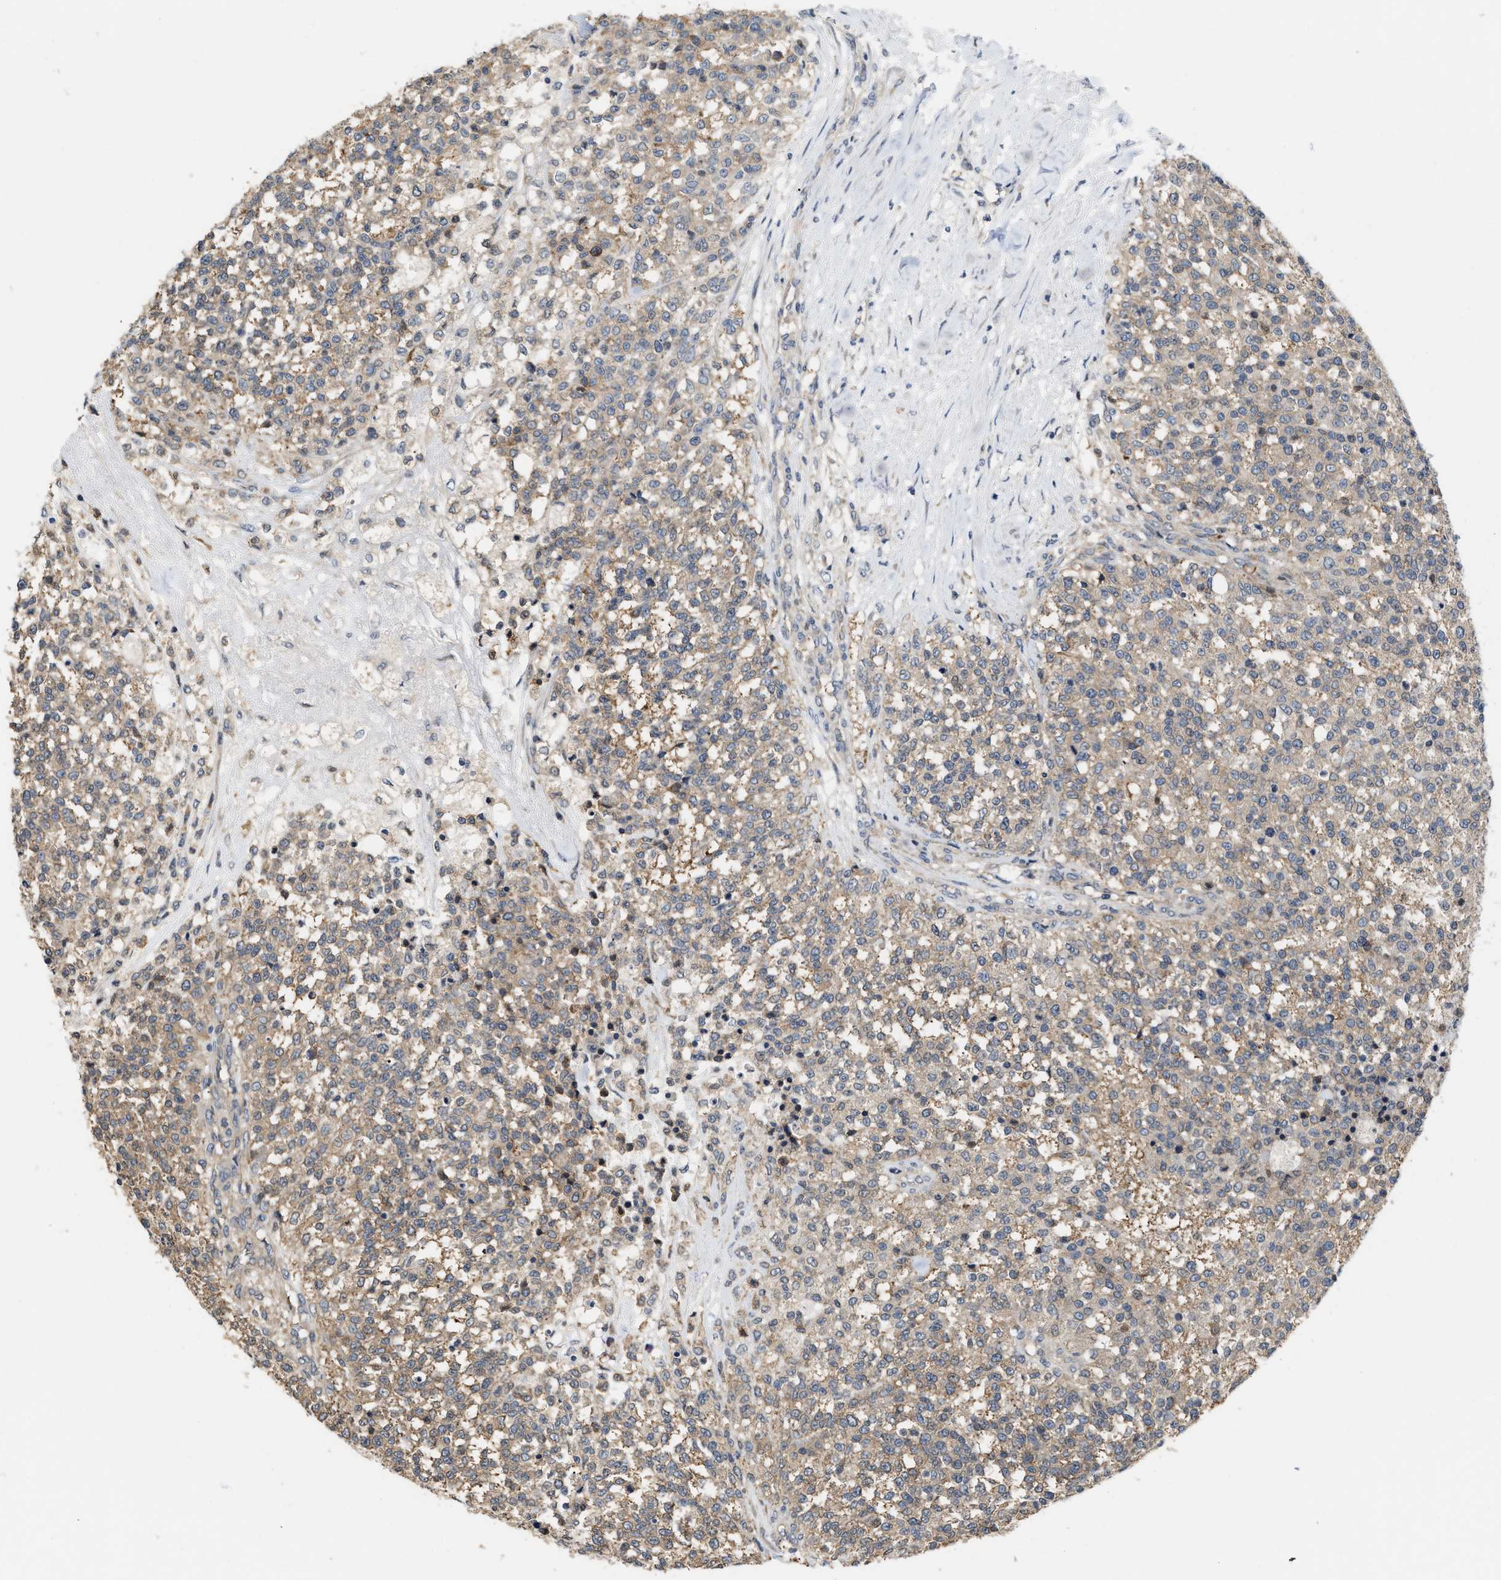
{"staining": {"intensity": "weak", "quantity": ">75%", "location": "cytoplasmic/membranous"}, "tissue": "testis cancer", "cell_type": "Tumor cells", "image_type": "cancer", "snomed": [{"axis": "morphology", "description": "Seminoma, NOS"}, {"axis": "topography", "description": "Testis"}], "caption": "Testis cancer (seminoma) stained with DAB immunohistochemistry (IHC) shows low levels of weak cytoplasmic/membranous staining in approximately >75% of tumor cells.", "gene": "CSNK1A1", "patient": {"sex": "male", "age": 59}}